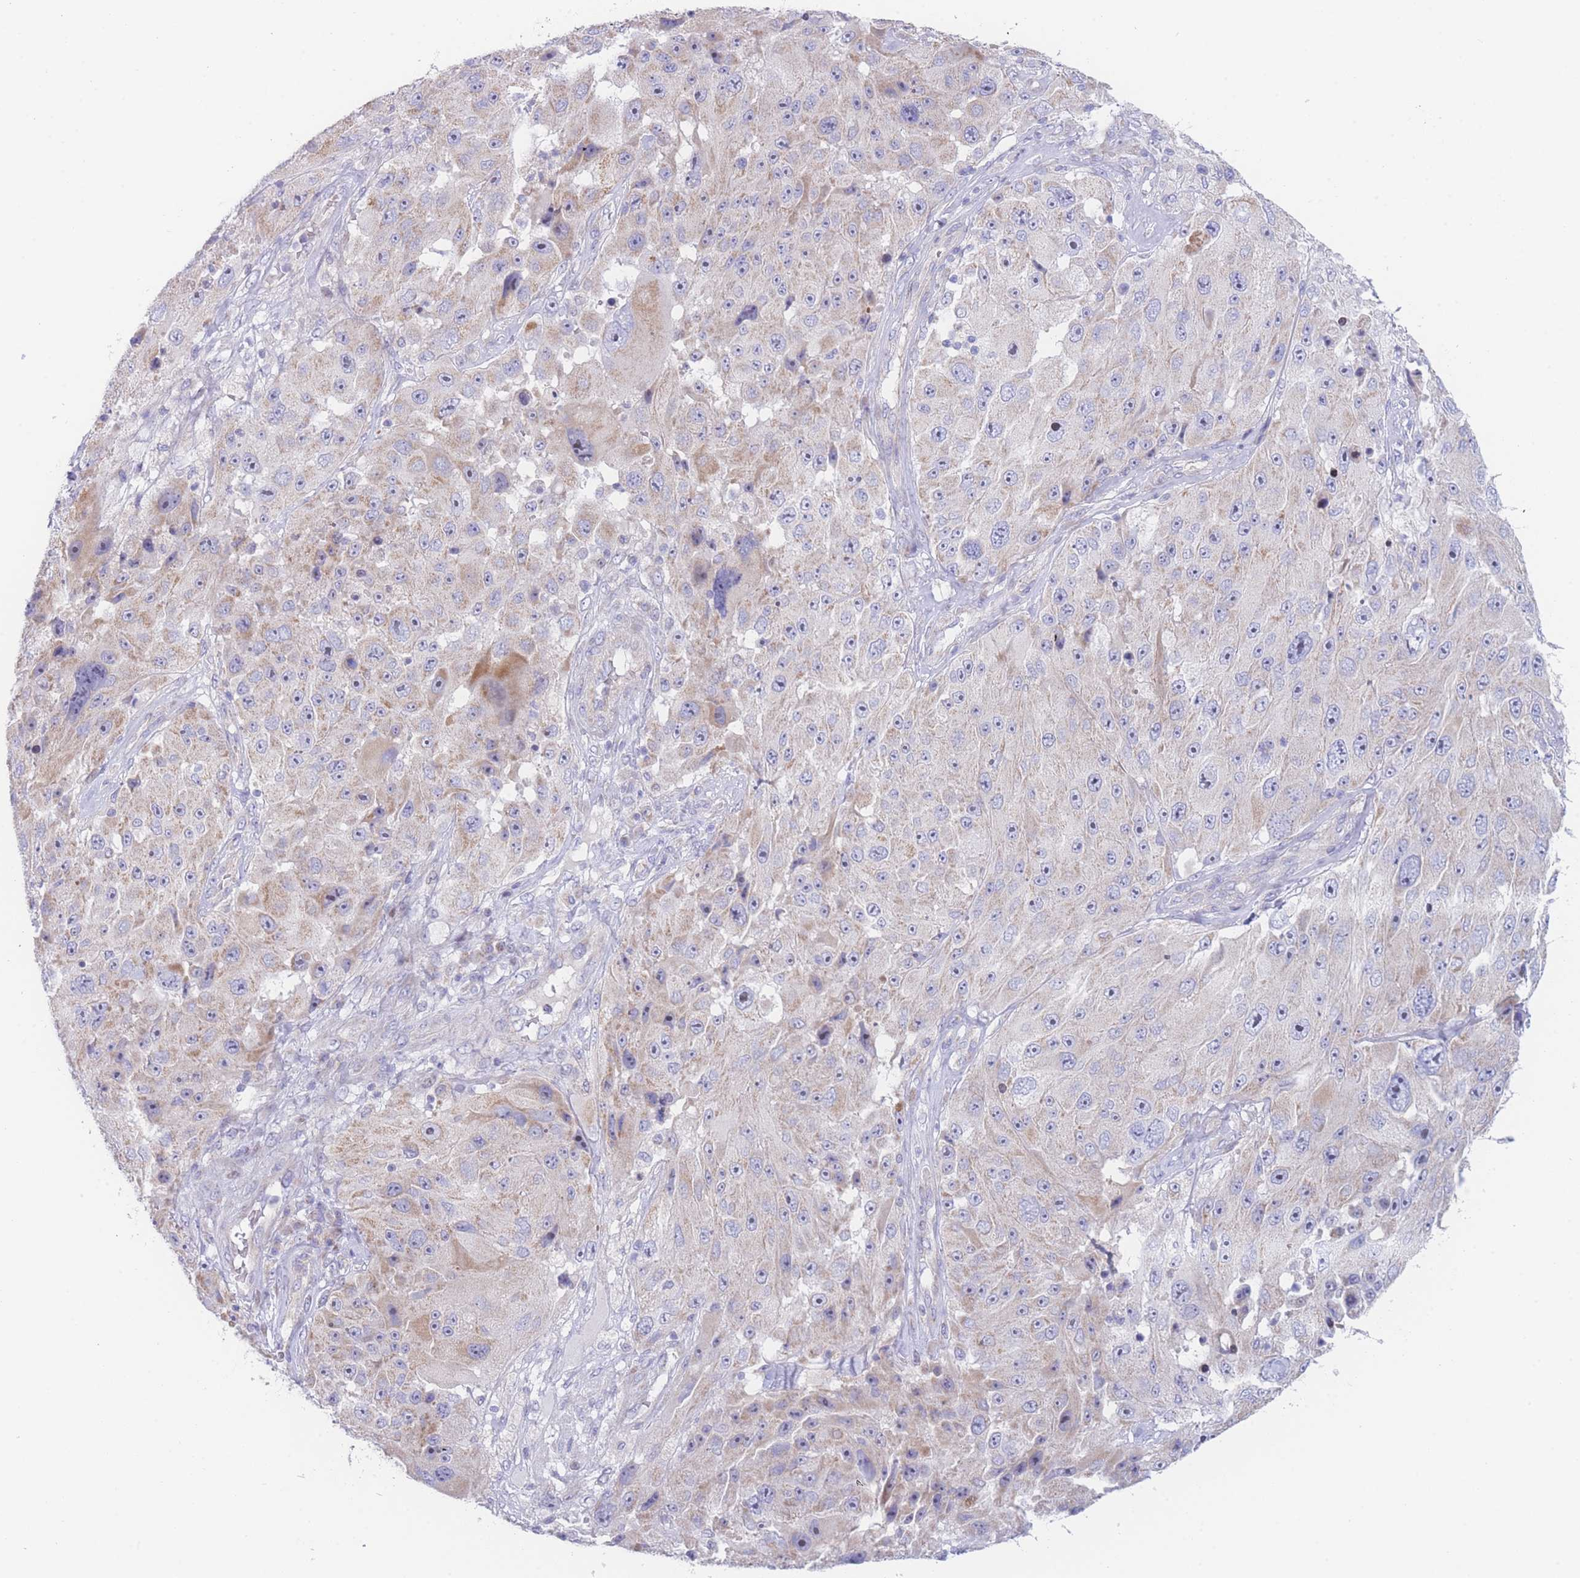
{"staining": {"intensity": "weak", "quantity": "25%-75%", "location": "cytoplasmic/membranous"}, "tissue": "melanoma", "cell_type": "Tumor cells", "image_type": "cancer", "snomed": [{"axis": "morphology", "description": "Malignant melanoma, Metastatic site"}, {"axis": "topography", "description": "Lymph node"}], "caption": "A photomicrograph of malignant melanoma (metastatic site) stained for a protein displays weak cytoplasmic/membranous brown staining in tumor cells.", "gene": "GPAM", "patient": {"sex": "male", "age": 62}}